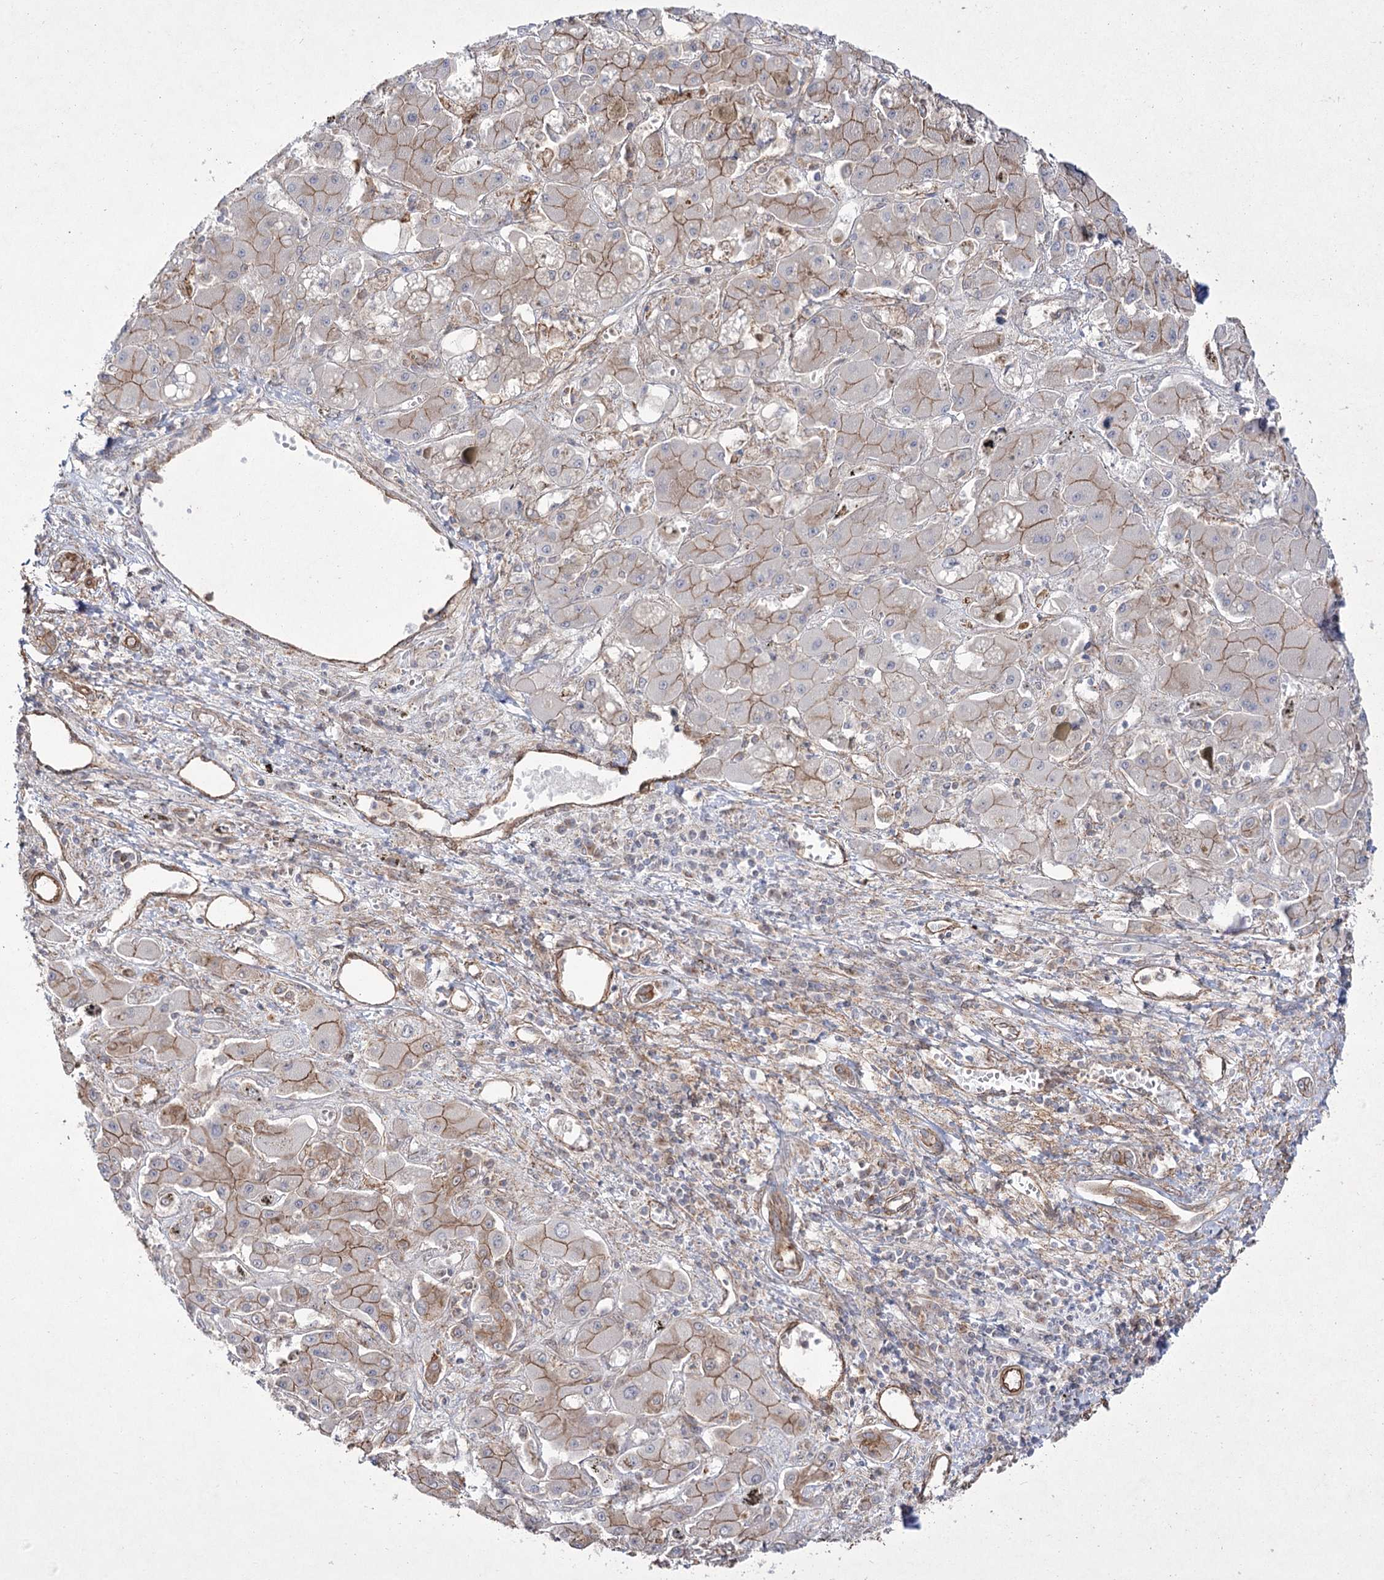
{"staining": {"intensity": "moderate", "quantity": ">75%", "location": "cytoplasmic/membranous"}, "tissue": "liver cancer", "cell_type": "Tumor cells", "image_type": "cancer", "snomed": [{"axis": "morphology", "description": "Cholangiocarcinoma"}, {"axis": "topography", "description": "Liver"}], "caption": "Brown immunohistochemical staining in liver cancer reveals moderate cytoplasmic/membranous positivity in approximately >75% of tumor cells. (DAB IHC with brightfield microscopy, high magnification).", "gene": "SH3BP5L", "patient": {"sex": "male", "age": 67}}